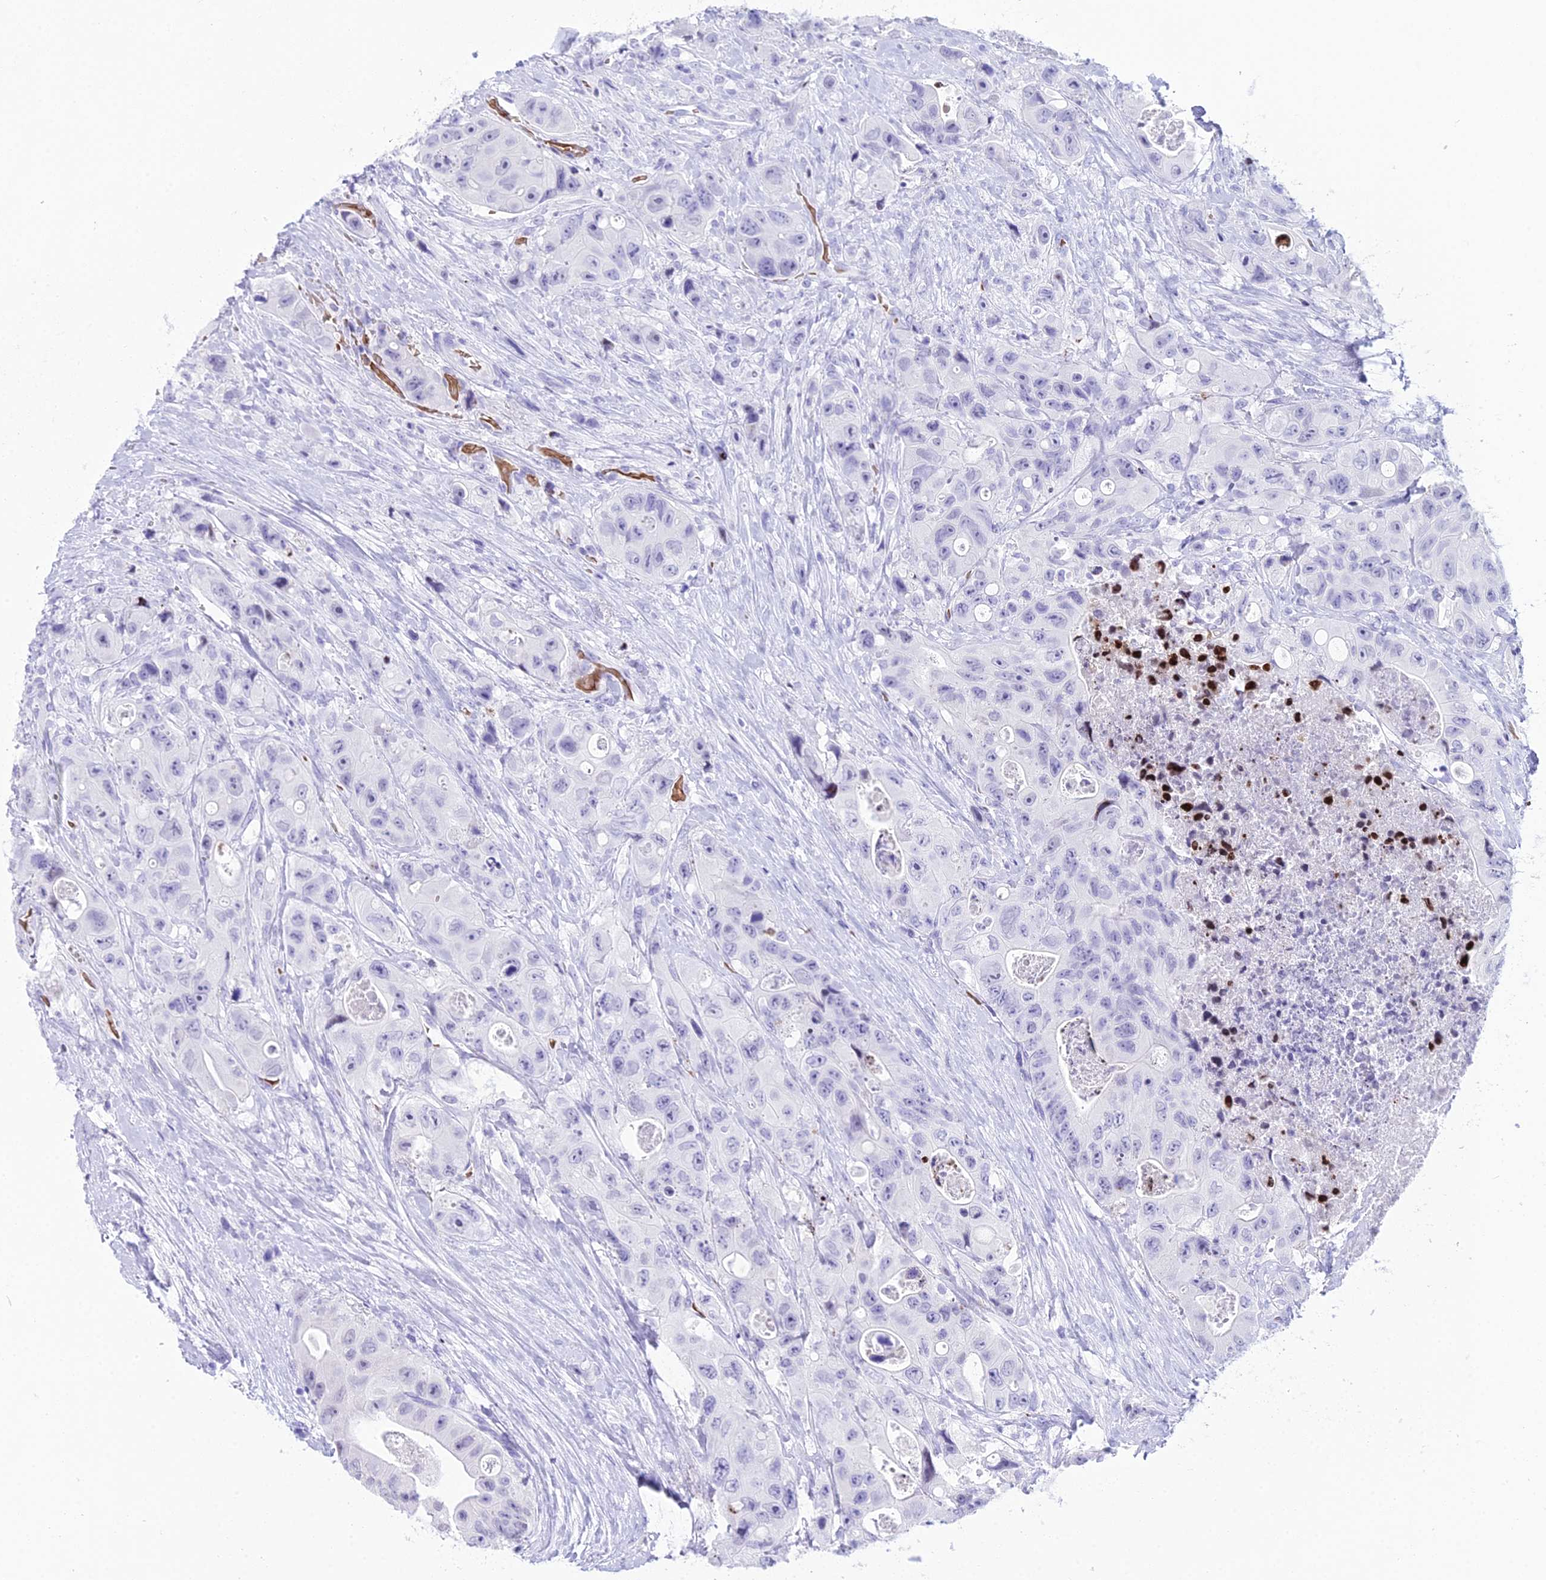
{"staining": {"intensity": "negative", "quantity": "none", "location": "none"}, "tissue": "colorectal cancer", "cell_type": "Tumor cells", "image_type": "cancer", "snomed": [{"axis": "morphology", "description": "Adenocarcinoma, NOS"}, {"axis": "topography", "description": "Colon"}], "caption": "Immunohistochemistry (IHC) histopathology image of human adenocarcinoma (colorectal) stained for a protein (brown), which reveals no expression in tumor cells.", "gene": "RNPS1", "patient": {"sex": "female", "age": 46}}